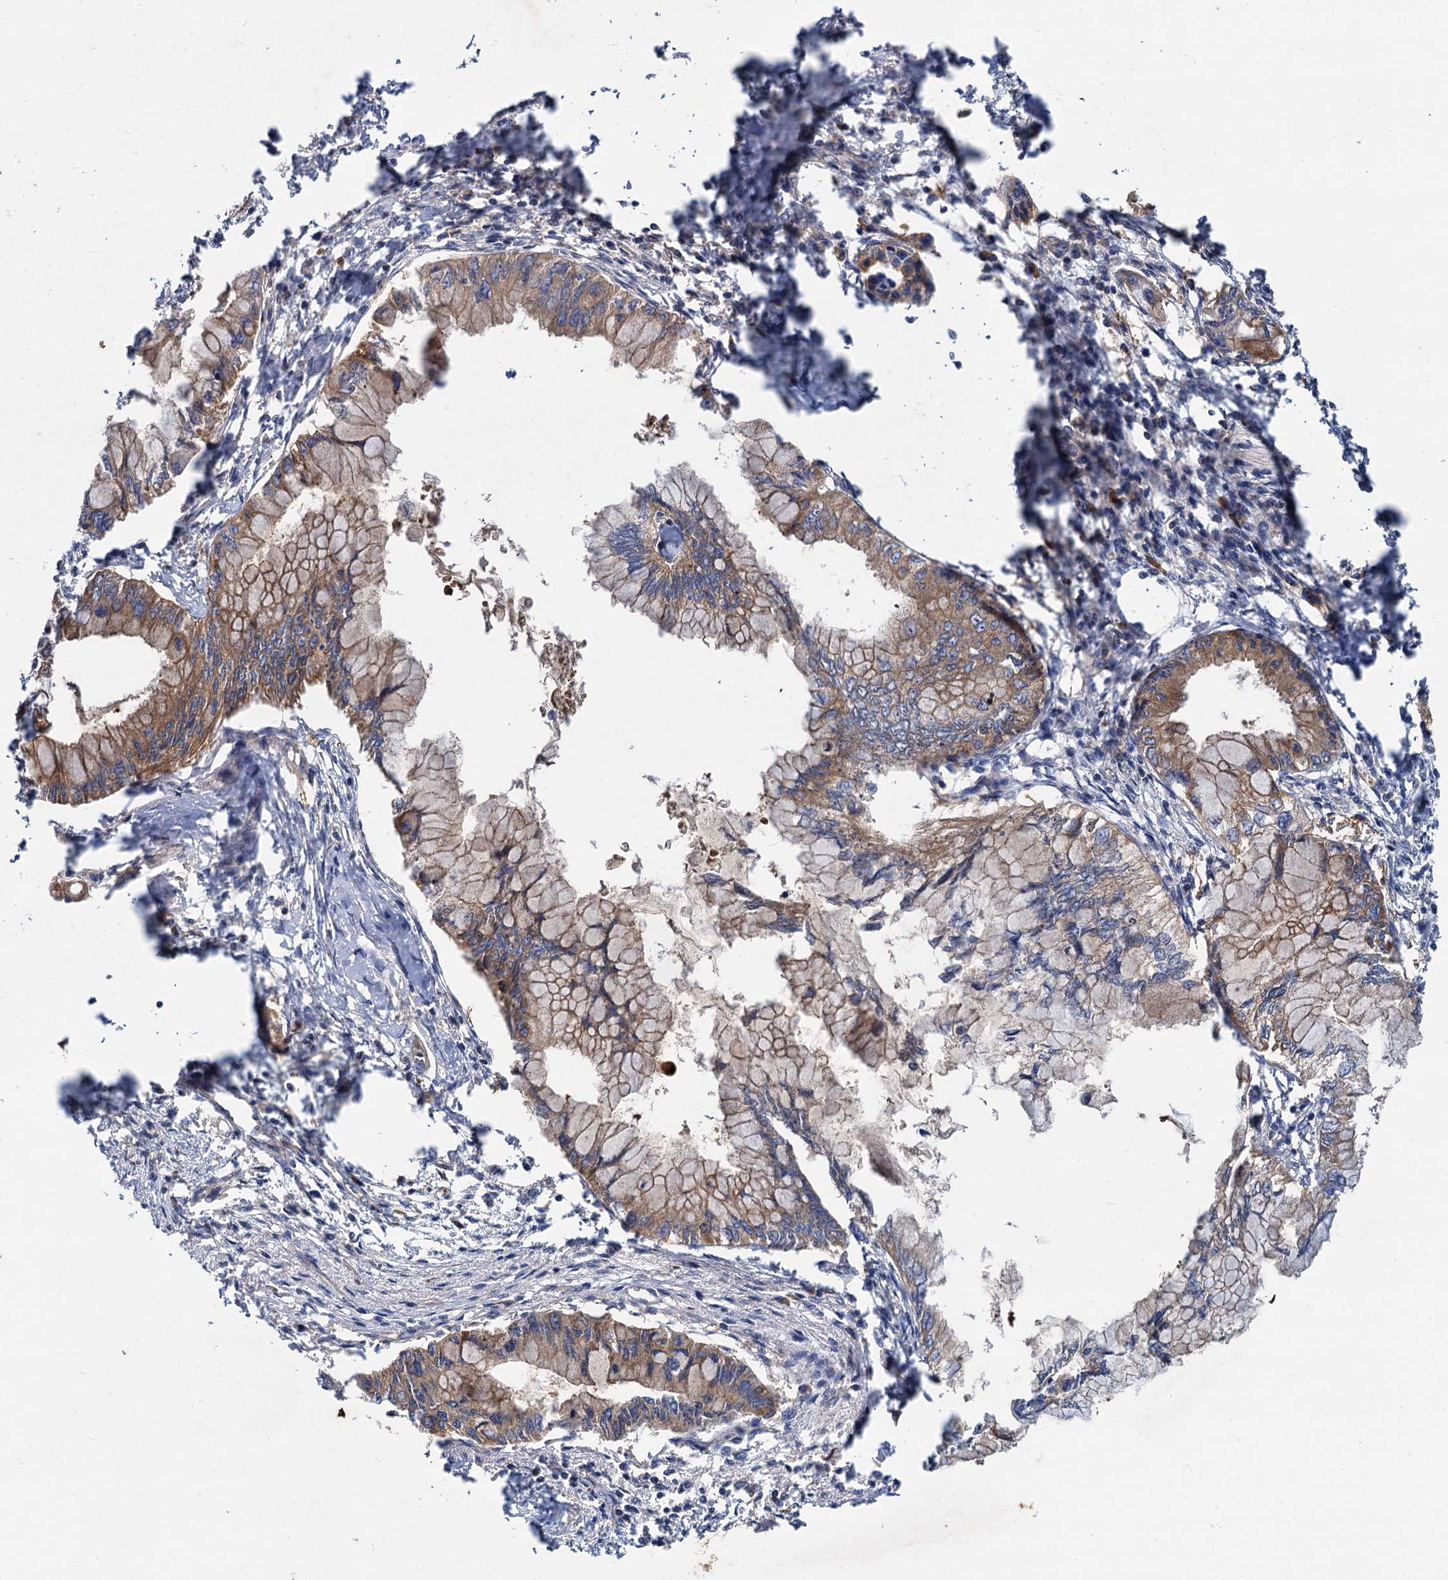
{"staining": {"intensity": "moderate", "quantity": ">75%", "location": "cytoplasmic/membranous"}, "tissue": "pancreatic cancer", "cell_type": "Tumor cells", "image_type": "cancer", "snomed": [{"axis": "morphology", "description": "Adenocarcinoma, NOS"}, {"axis": "topography", "description": "Pancreas"}], "caption": "Approximately >75% of tumor cells in human pancreatic adenocarcinoma exhibit moderate cytoplasmic/membranous protein expression as visualized by brown immunohistochemical staining.", "gene": "ALKBH7", "patient": {"sex": "male", "age": 48}}